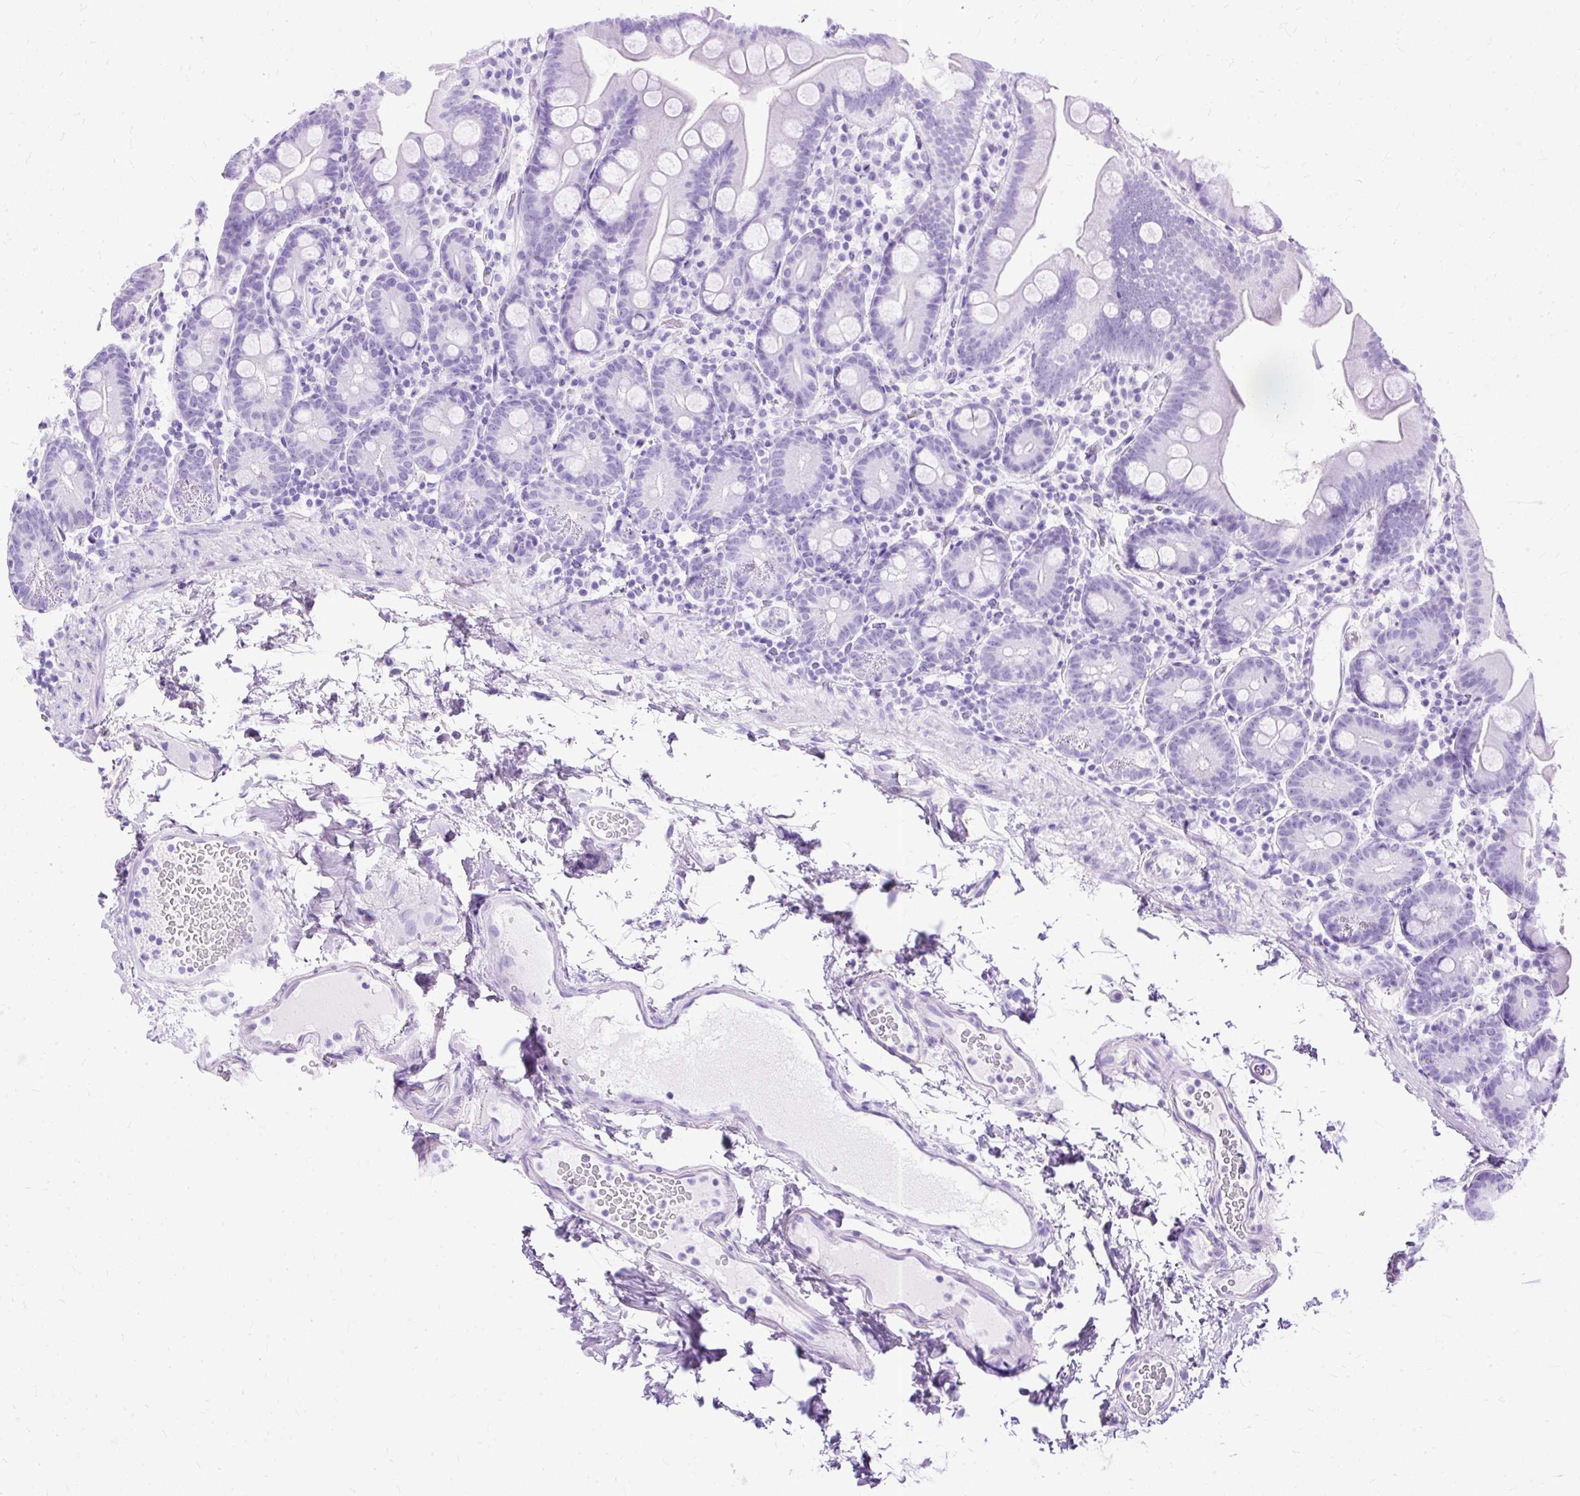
{"staining": {"intensity": "negative", "quantity": "none", "location": "none"}, "tissue": "small intestine", "cell_type": "Glandular cells", "image_type": "normal", "snomed": [{"axis": "morphology", "description": "Normal tissue, NOS"}, {"axis": "topography", "description": "Small intestine"}], "caption": "DAB (3,3'-diaminobenzidine) immunohistochemical staining of unremarkable human small intestine displays no significant staining in glandular cells.", "gene": "SLC8A2", "patient": {"sex": "female", "age": 68}}